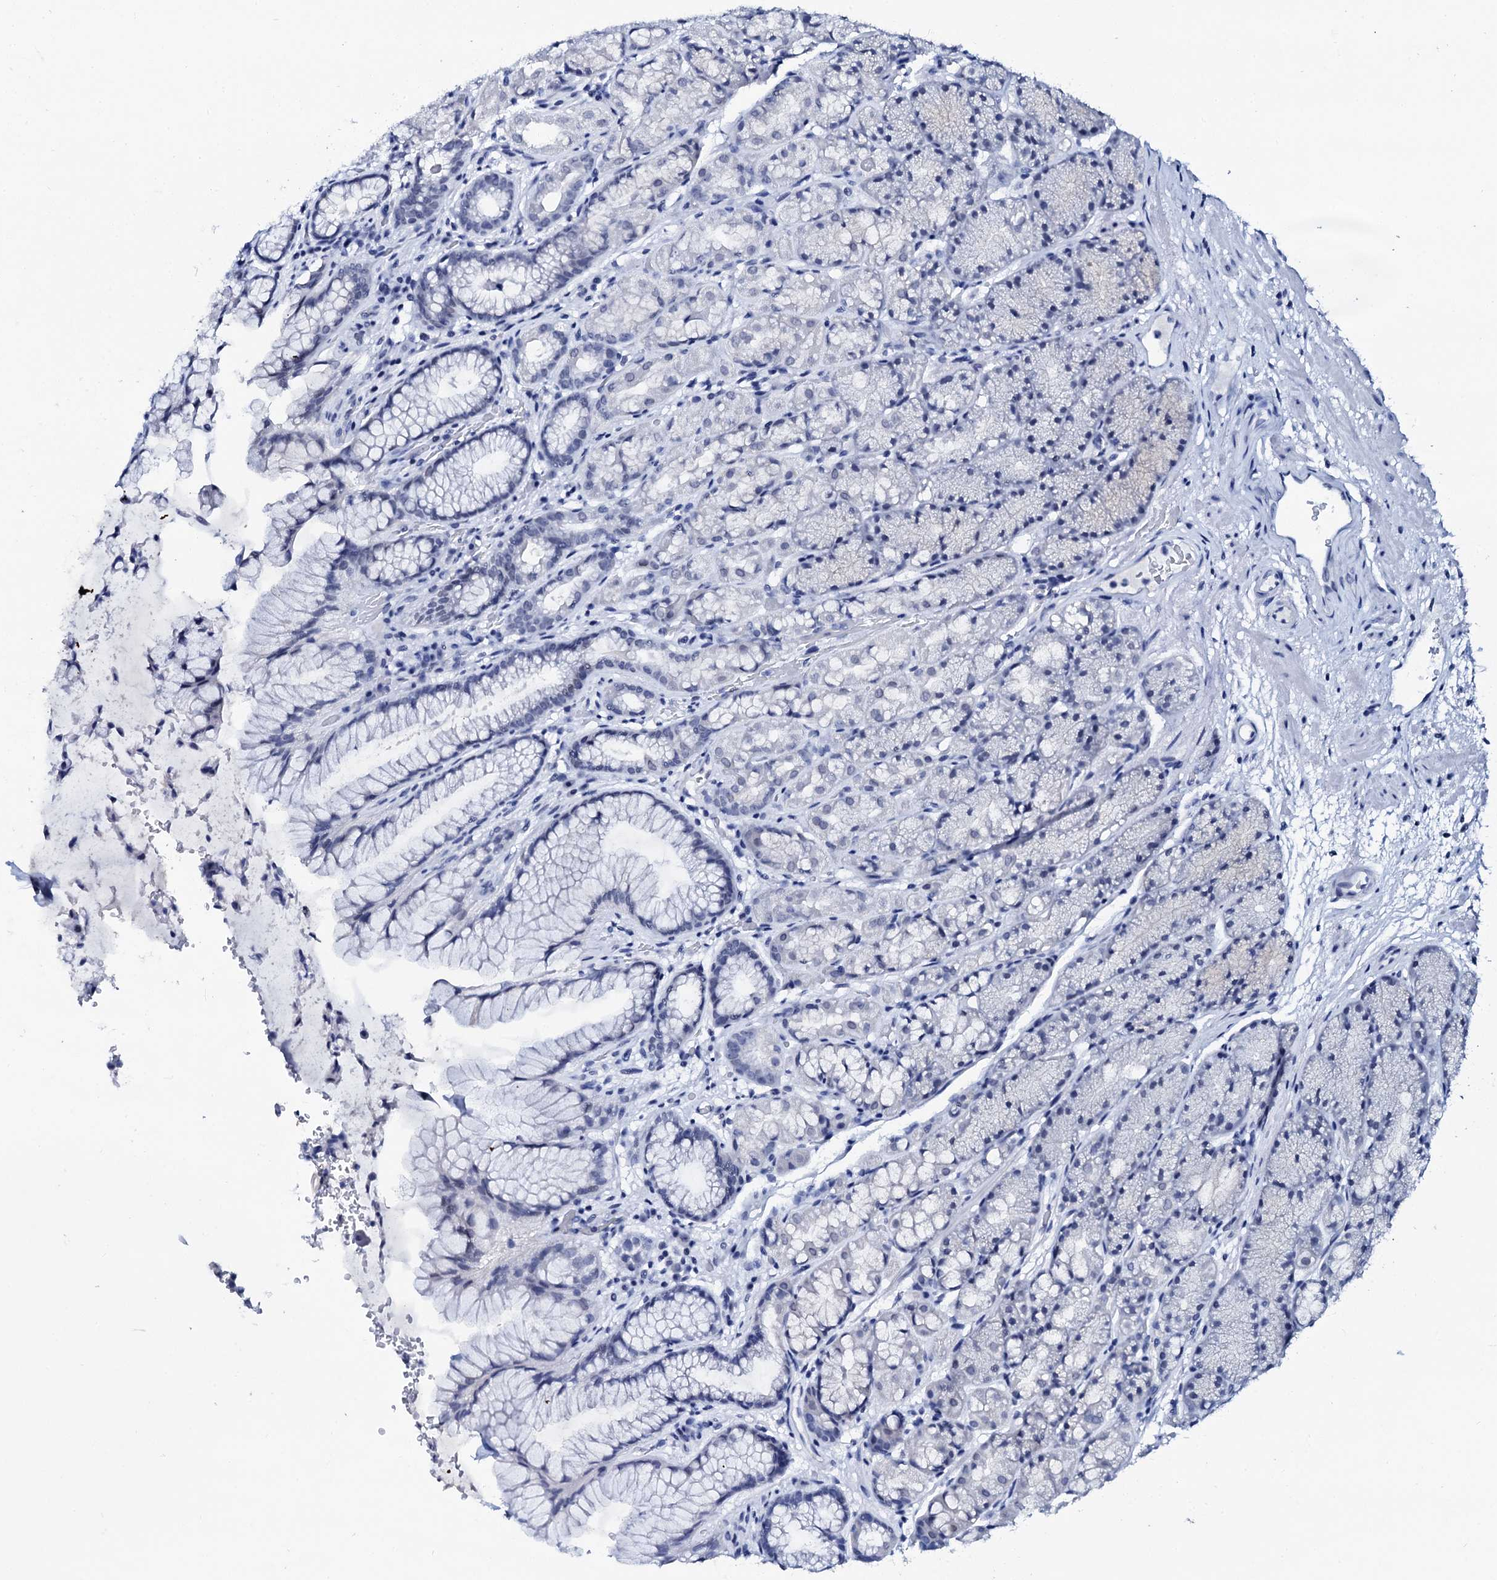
{"staining": {"intensity": "moderate", "quantity": "<25%", "location": "nuclear"}, "tissue": "stomach", "cell_type": "Glandular cells", "image_type": "normal", "snomed": [{"axis": "morphology", "description": "Normal tissue, NOS"}, {"axis": "topography", "description": "Stomach"}], "caption": "IHC image of normal human stomach stained for a protein (brown), which reveals low levels of moderate nuclear expression in about <25% of glandular cells.", "gene": "SPATA19", "patient": {"sex": "male", "age": 63}}